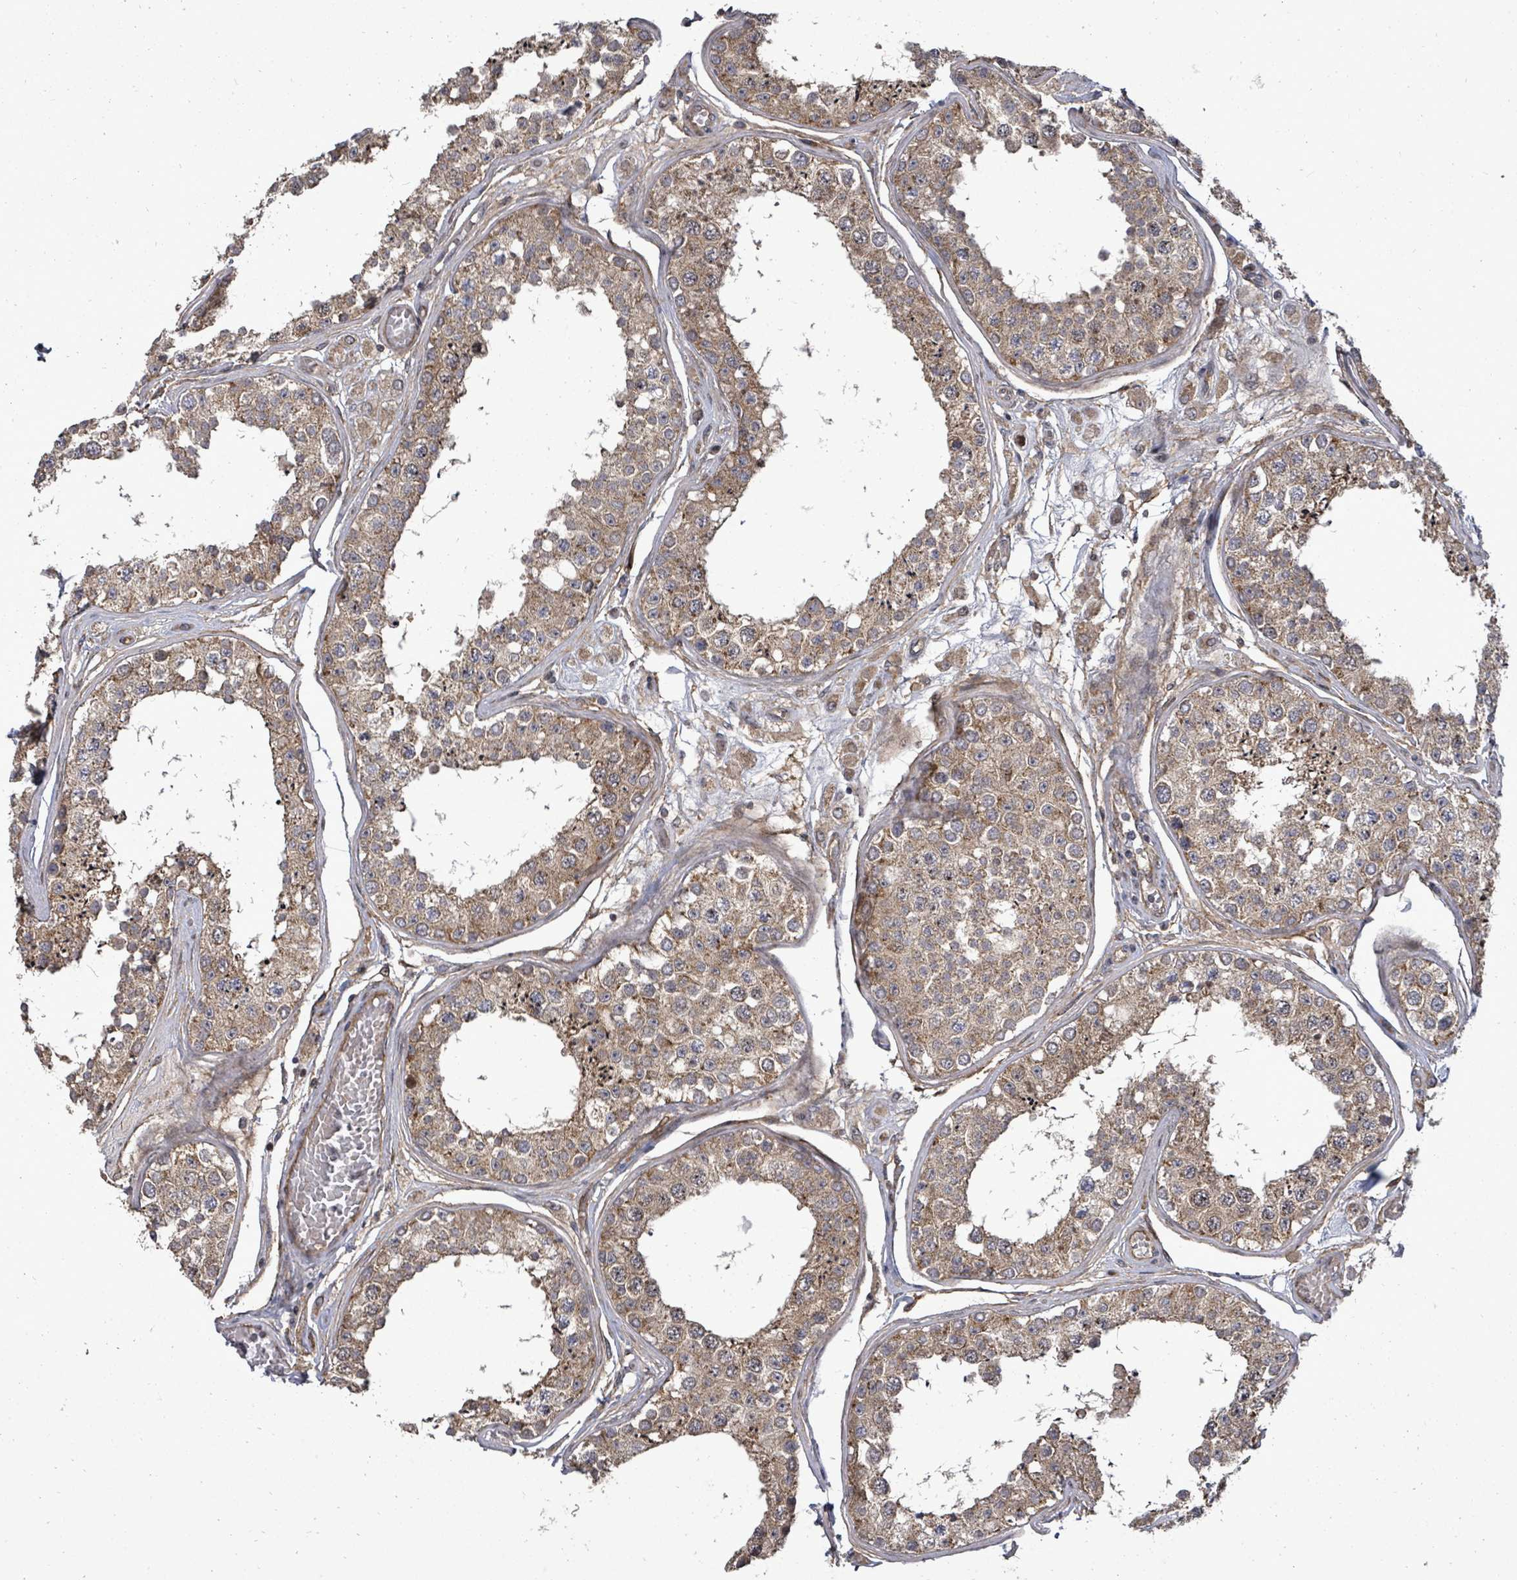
{"staining": {"intensity": "moderate", "quantity": ">75%", "location": "cytoplasmic/membranous"}, "tissue": "testis", "cell_type": "Cells in seminiferous ducts", "image_type": "normal", "snomed": [{"axis": "morphology", "description": "Normal tissue, NOS"}, {"axis": "topography", "description": "Testis"}], "caption": "Approximately >75% of cells in seminiferous ducts in normal testis reveal moderate cytoplasmic/membranous protein staining as visualized by brown immunohistochemical staining.", "gene": "KRTAP27", "patient": {"sex": "male", "age": 25}}